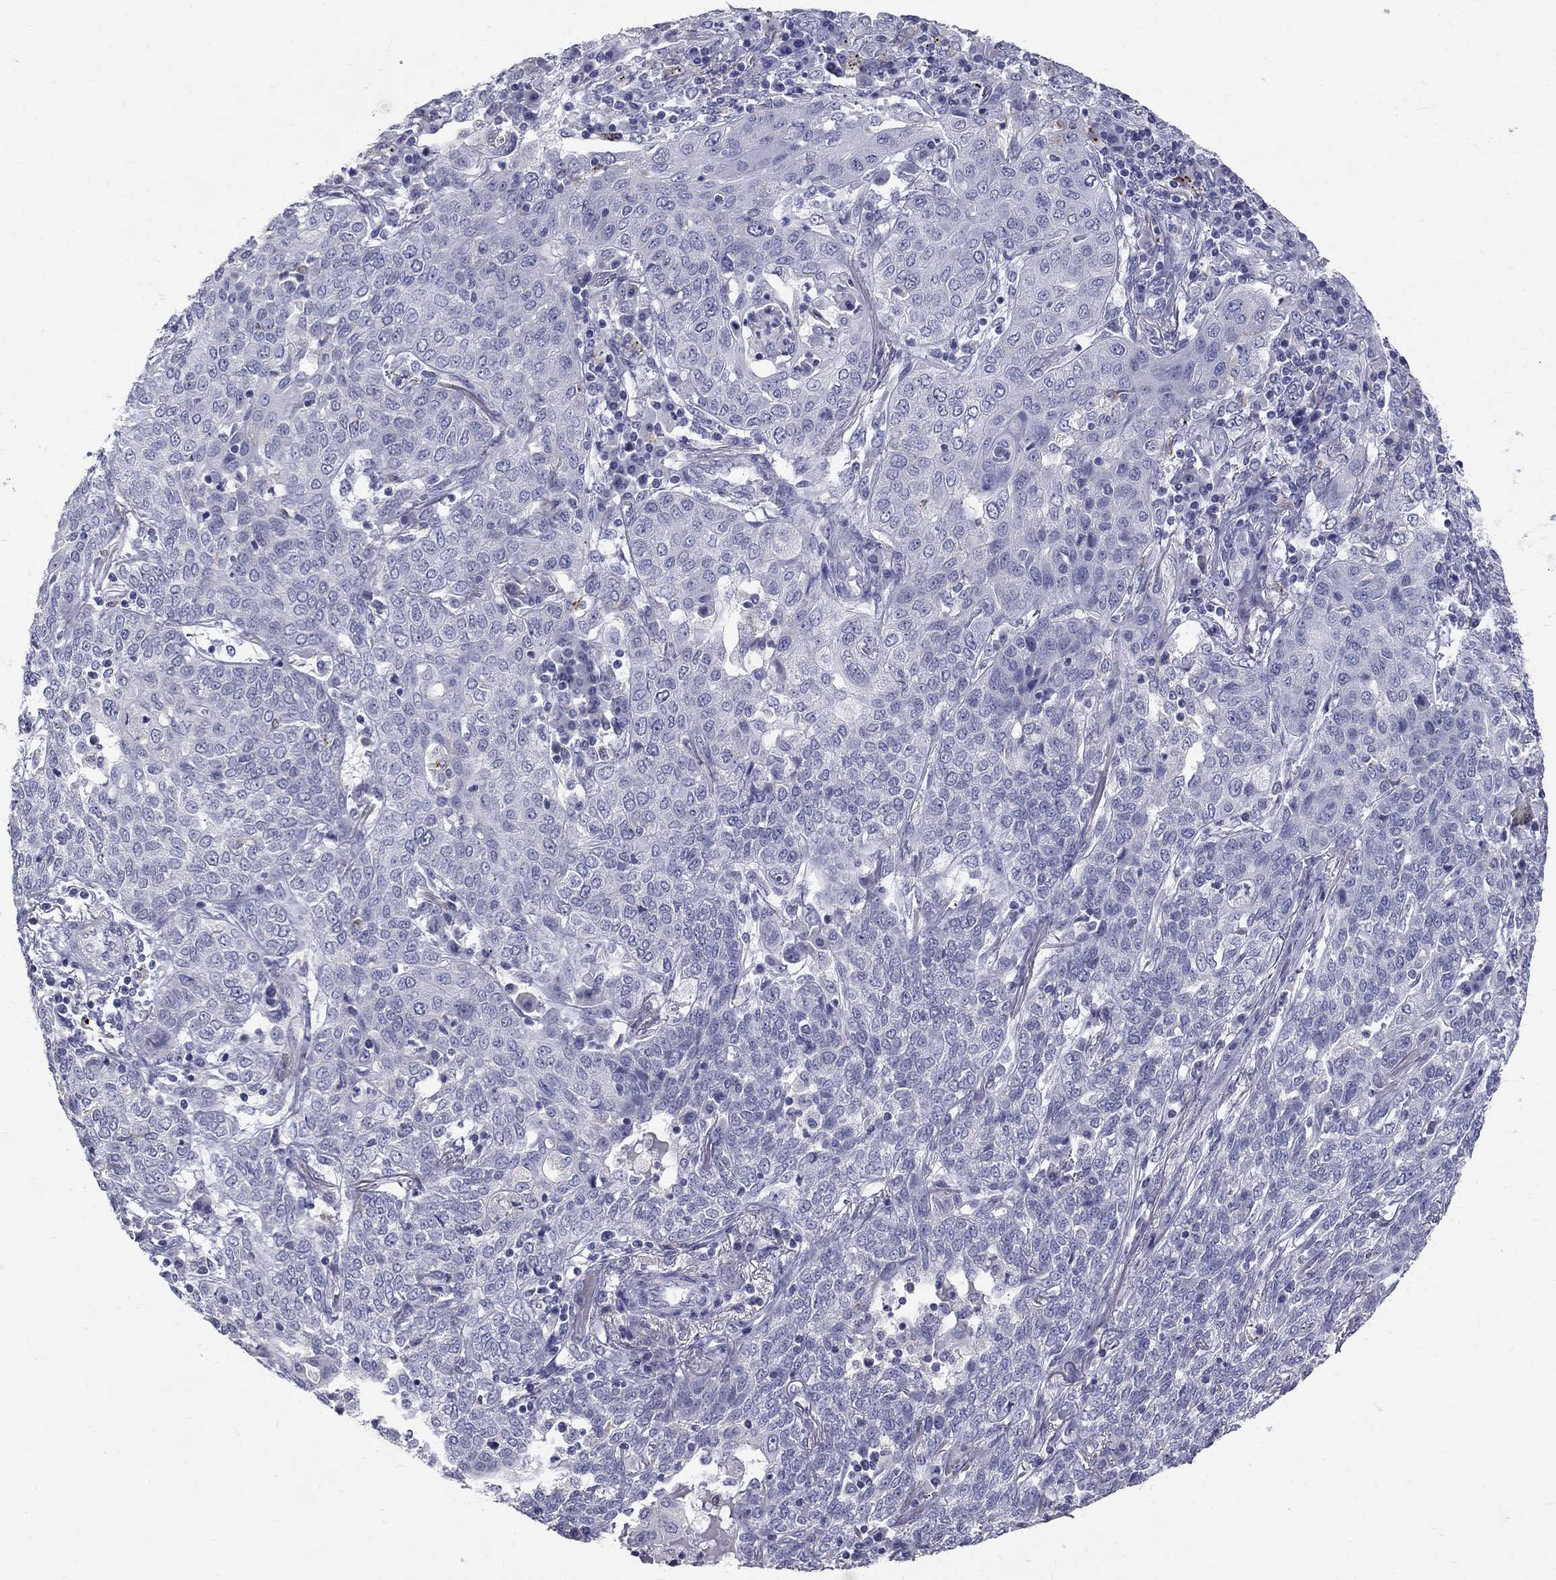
{"staining": {"intensity": "negative", "quantity": "none", "location": "none"}, "tissue": "lung cancer", "cell_type": "Tumor cells", "image_type": "cancer", "snomed": [{"axis": "morphology", "description": "Squamous cell carcinoma, NOS"}, {"axis": "topography", "description": "Lung"}], "caption": "Immunohistochemical staining of human lung cancer (squamous cell carcinoma) exhibits no significant staining in tumor cells.", "gene": "TP53TG5", "patient": {"sex": "female", "age": 70}}